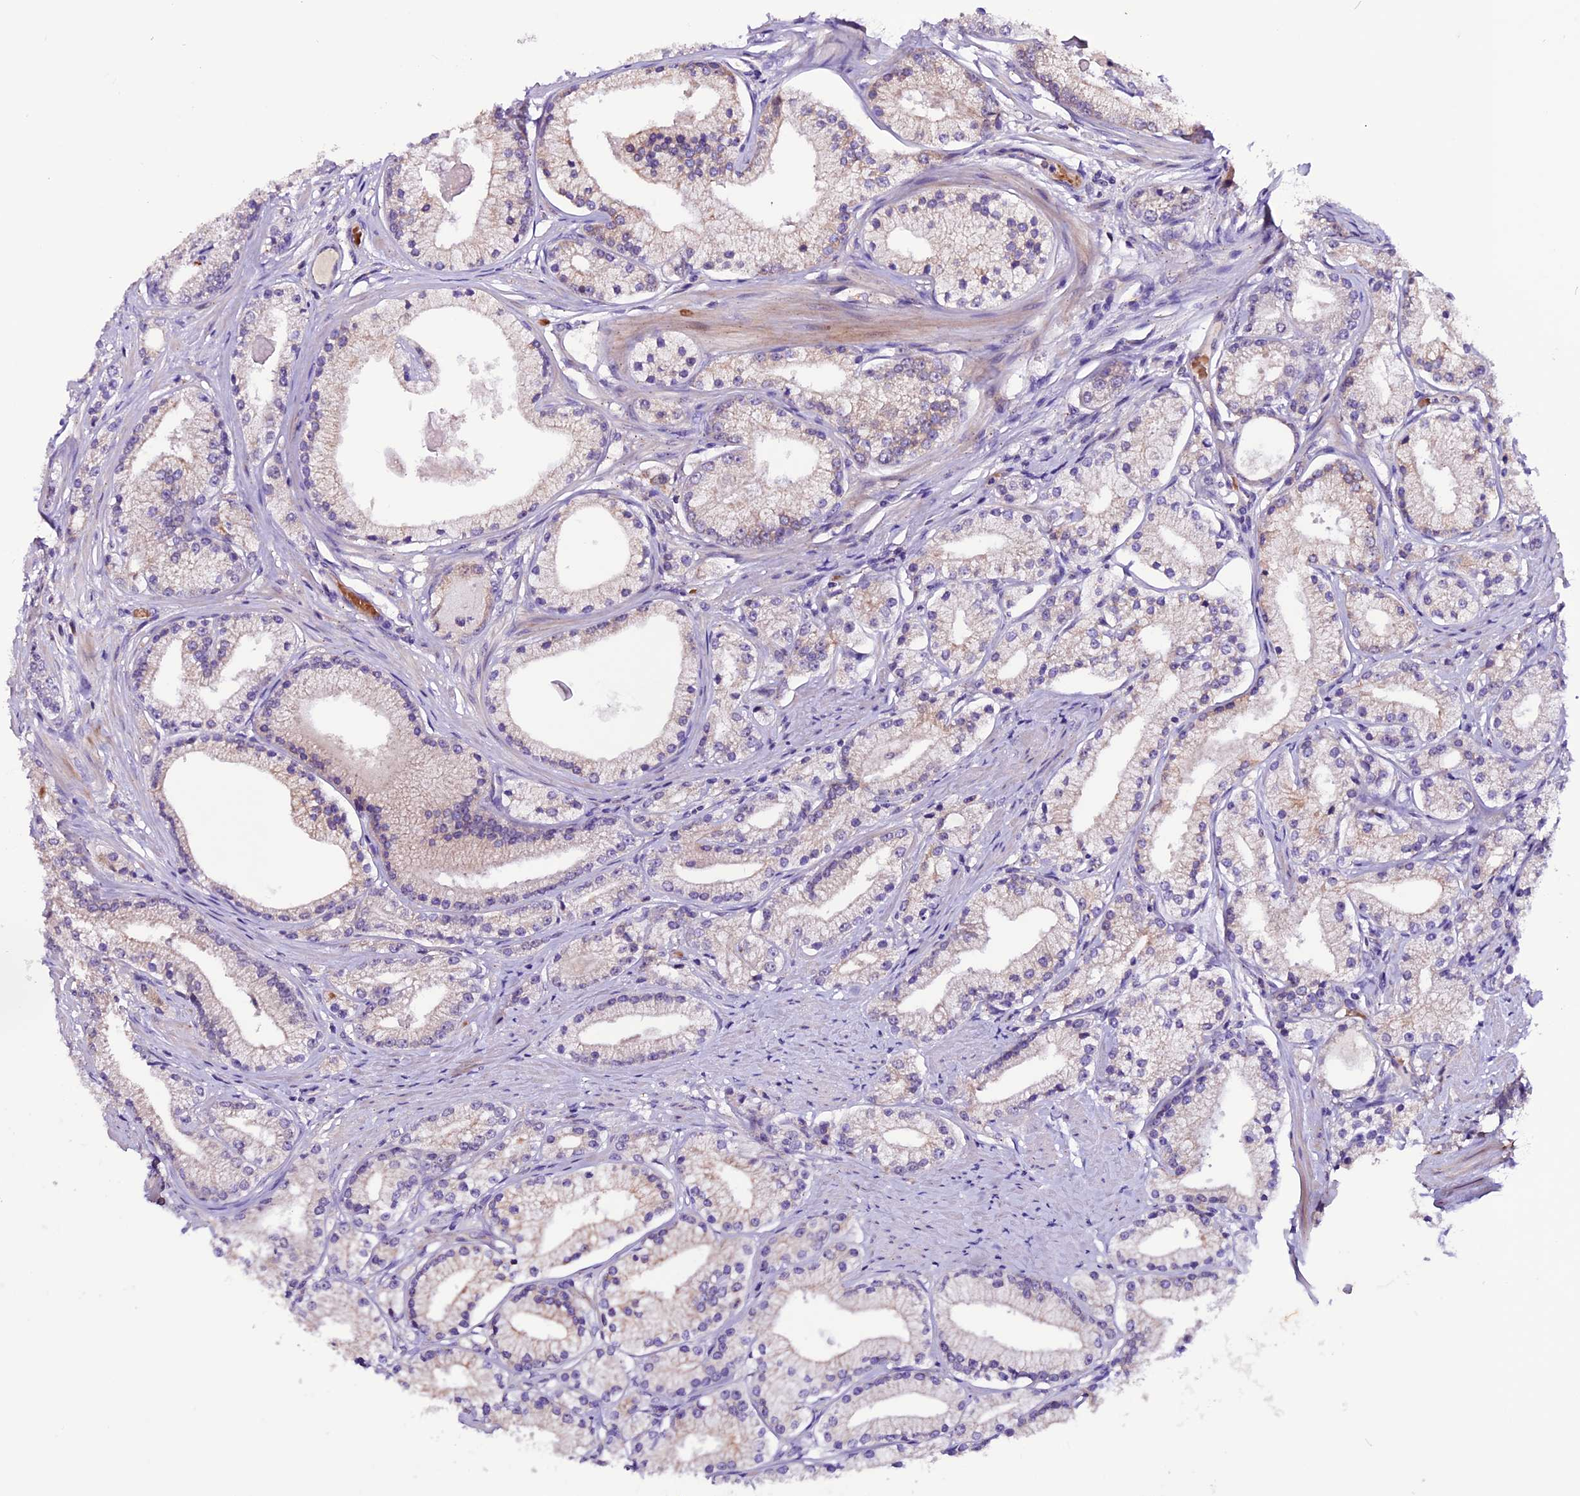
{"staining": {"intensity": "weak", "quantity": "<25%", "location": "cytoplasmic/membranous"}, "tissue": "prostate cancer", "cell_type": "Tumor cells", "image_type": "cancer", "snomed": [{"axis": "morphology", "description": "Adenocarcinoma, Low grade"}, {"axis": "topography", "description": "Prostate"}], "caption": "Immunohistochemical staining of human low-grade adenocarcinoma (prostate) displays no significant positivity in tumor cells. (DAB (3,3'-diaminobenzidine) immunohistochemistry with hematoxylin counter stain).", "gene": "RINL", "patient": {"sex": "male", "age": 57}}